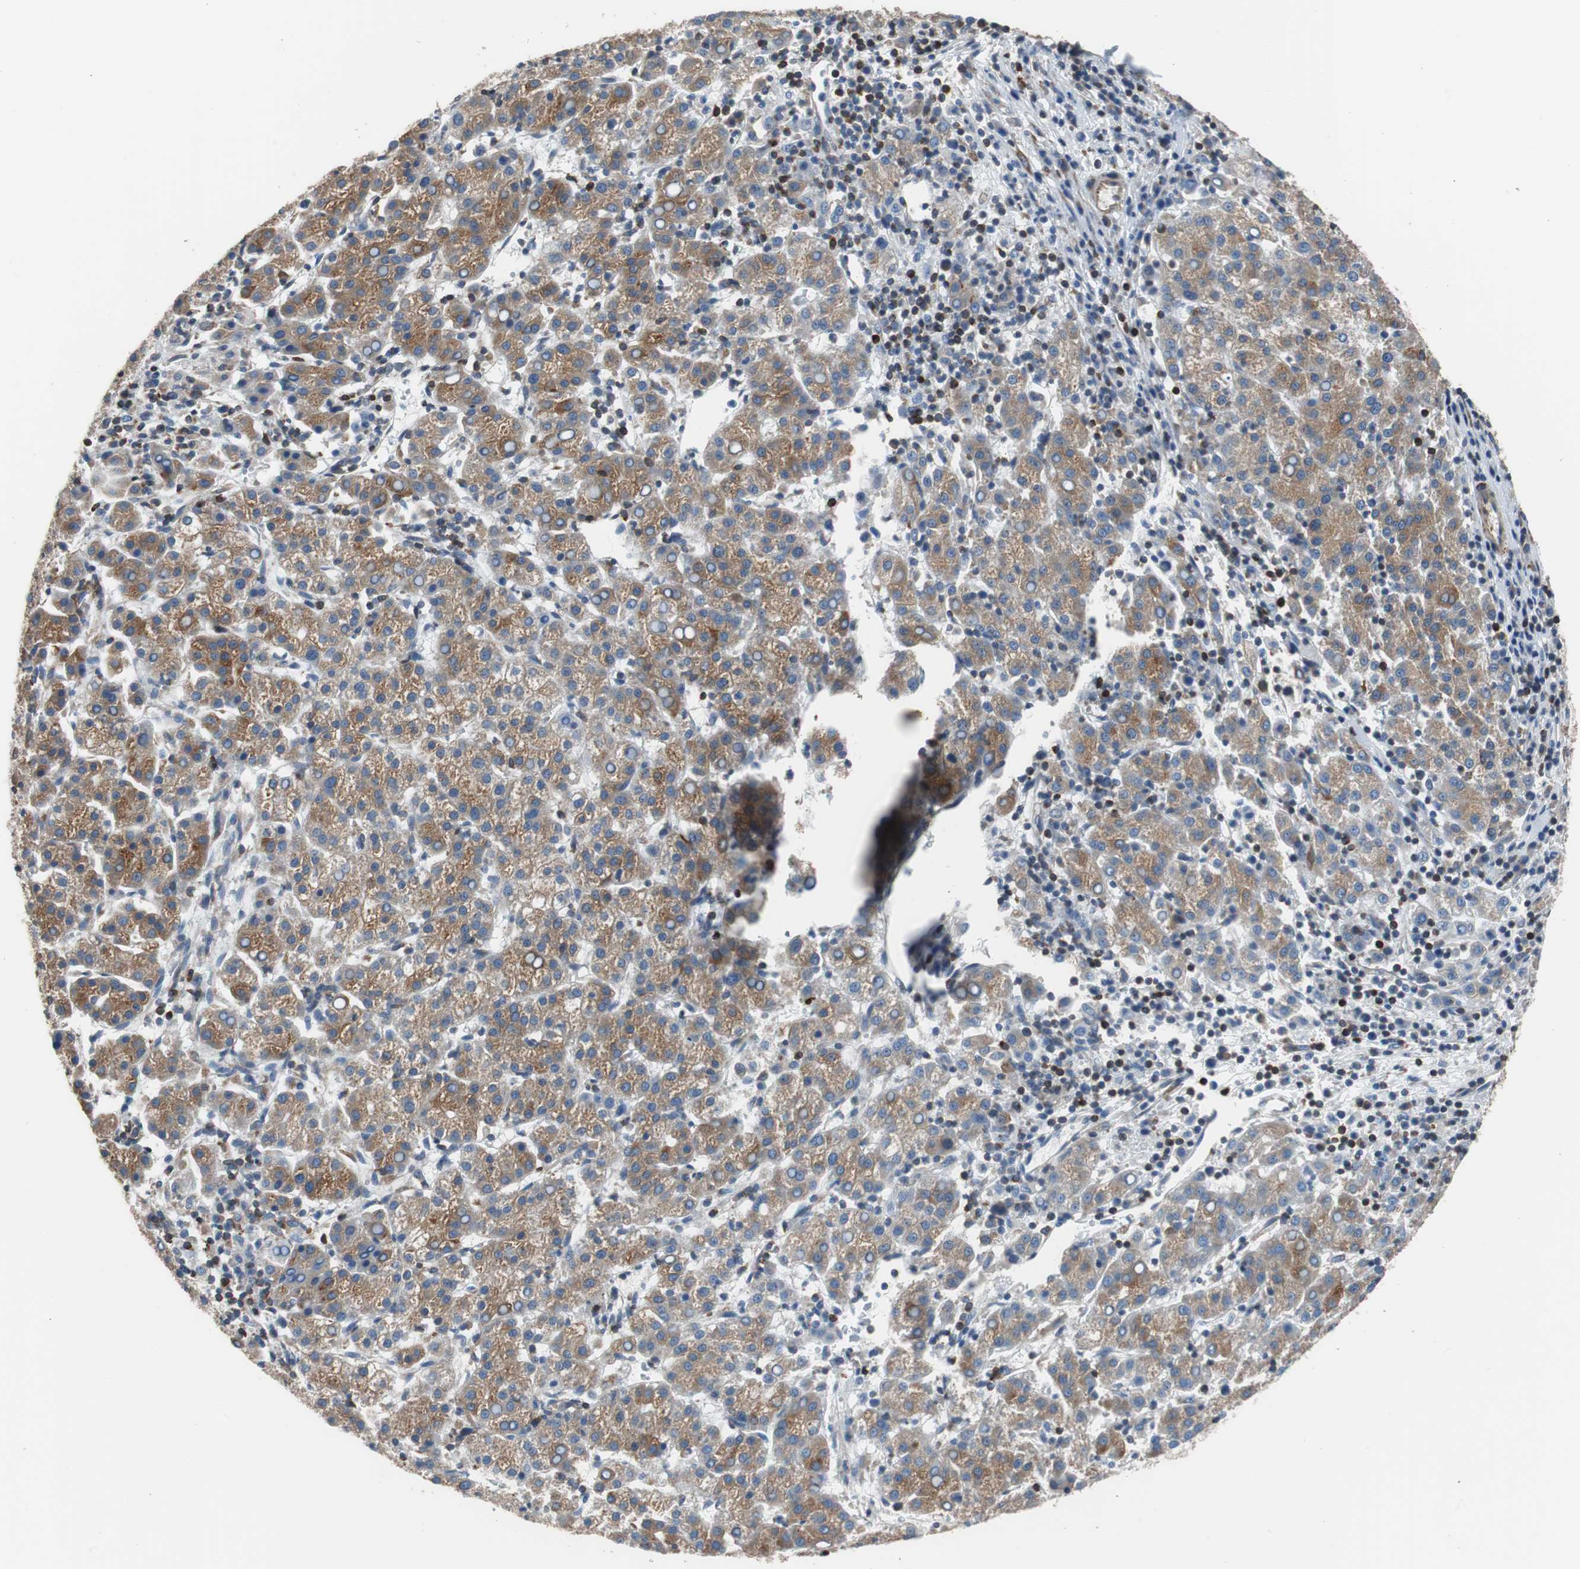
{"staining": {"intensity": "moderate", "quantity": ">75%", "location": "cytoplasmic/membranous"}, "tissue": "liver cancer", "cell_type": "Tumor cells", "image_type": "cancer", "snomed": [{"axis": "morphology", "description": "Carcinoma, Hepatocellular, NOS"}, {"axis": "topography", "description": "Liver"}], "caption": "Liver hepatocellular carcinoma stained with a brown dye reveals moderate cytoplasmic/membranous positive expression in about >75% of tumor cells.", "gene": "PBXIP1", "patient": {"sex": "female", "age": 58}}